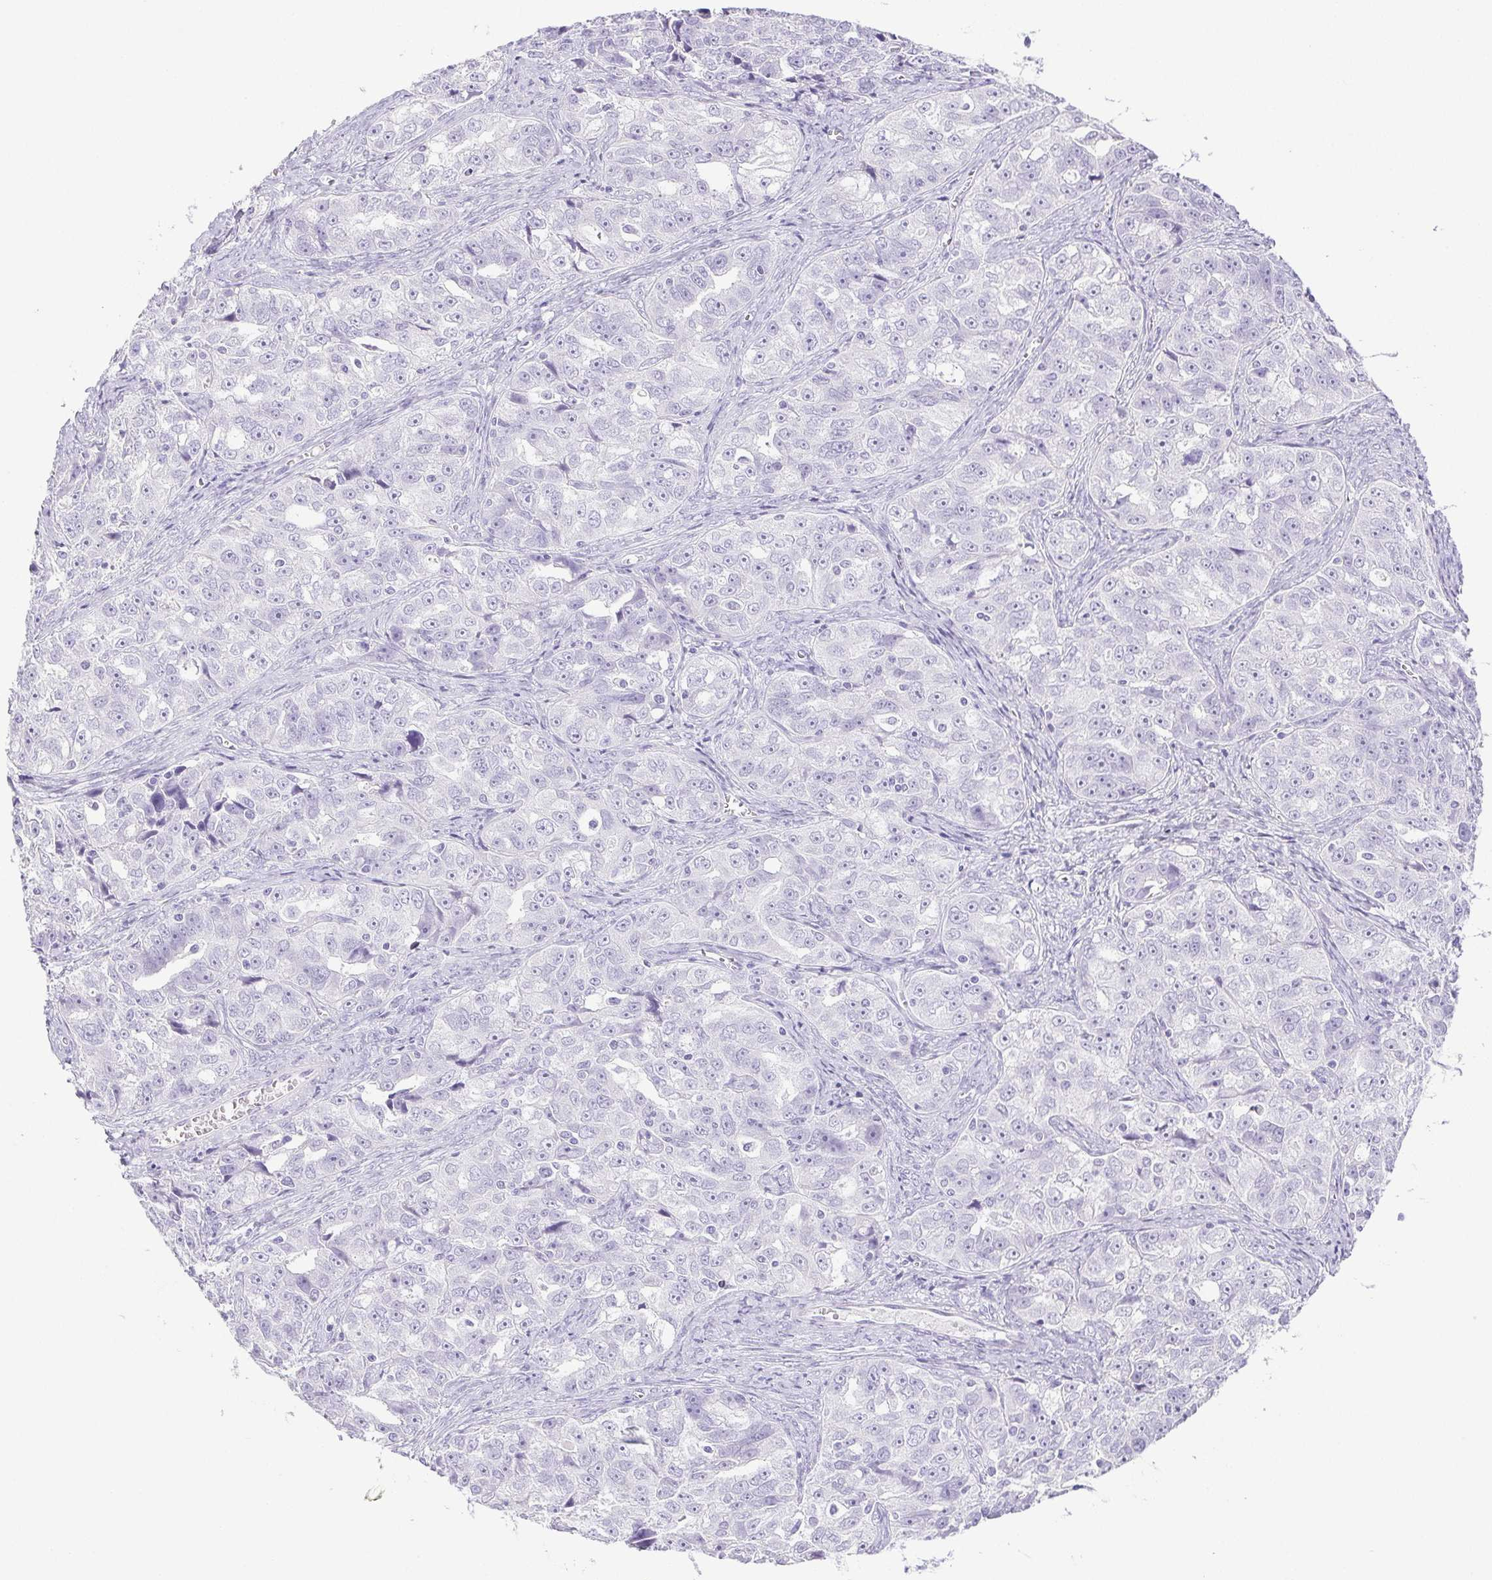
{"staining": {"intensity": "negative", "quantity": "none", "location": "none"}, "tissue": "ovarian cancer", "cell_type": "Tumor cells", "image_type": "cancer", "snomed": [{"axis": "morphology", "description": "Cystadenocarcinoma, serous, NOS"}, {"axis": "topography", "description": "Ovary"}], "caption": "Tumor cells show no significant protein staining in ovarian cancer (serous cystadenocarcinoma).", "gene": "HLA-G", "patient": {"sex": "female", "age": 51}}